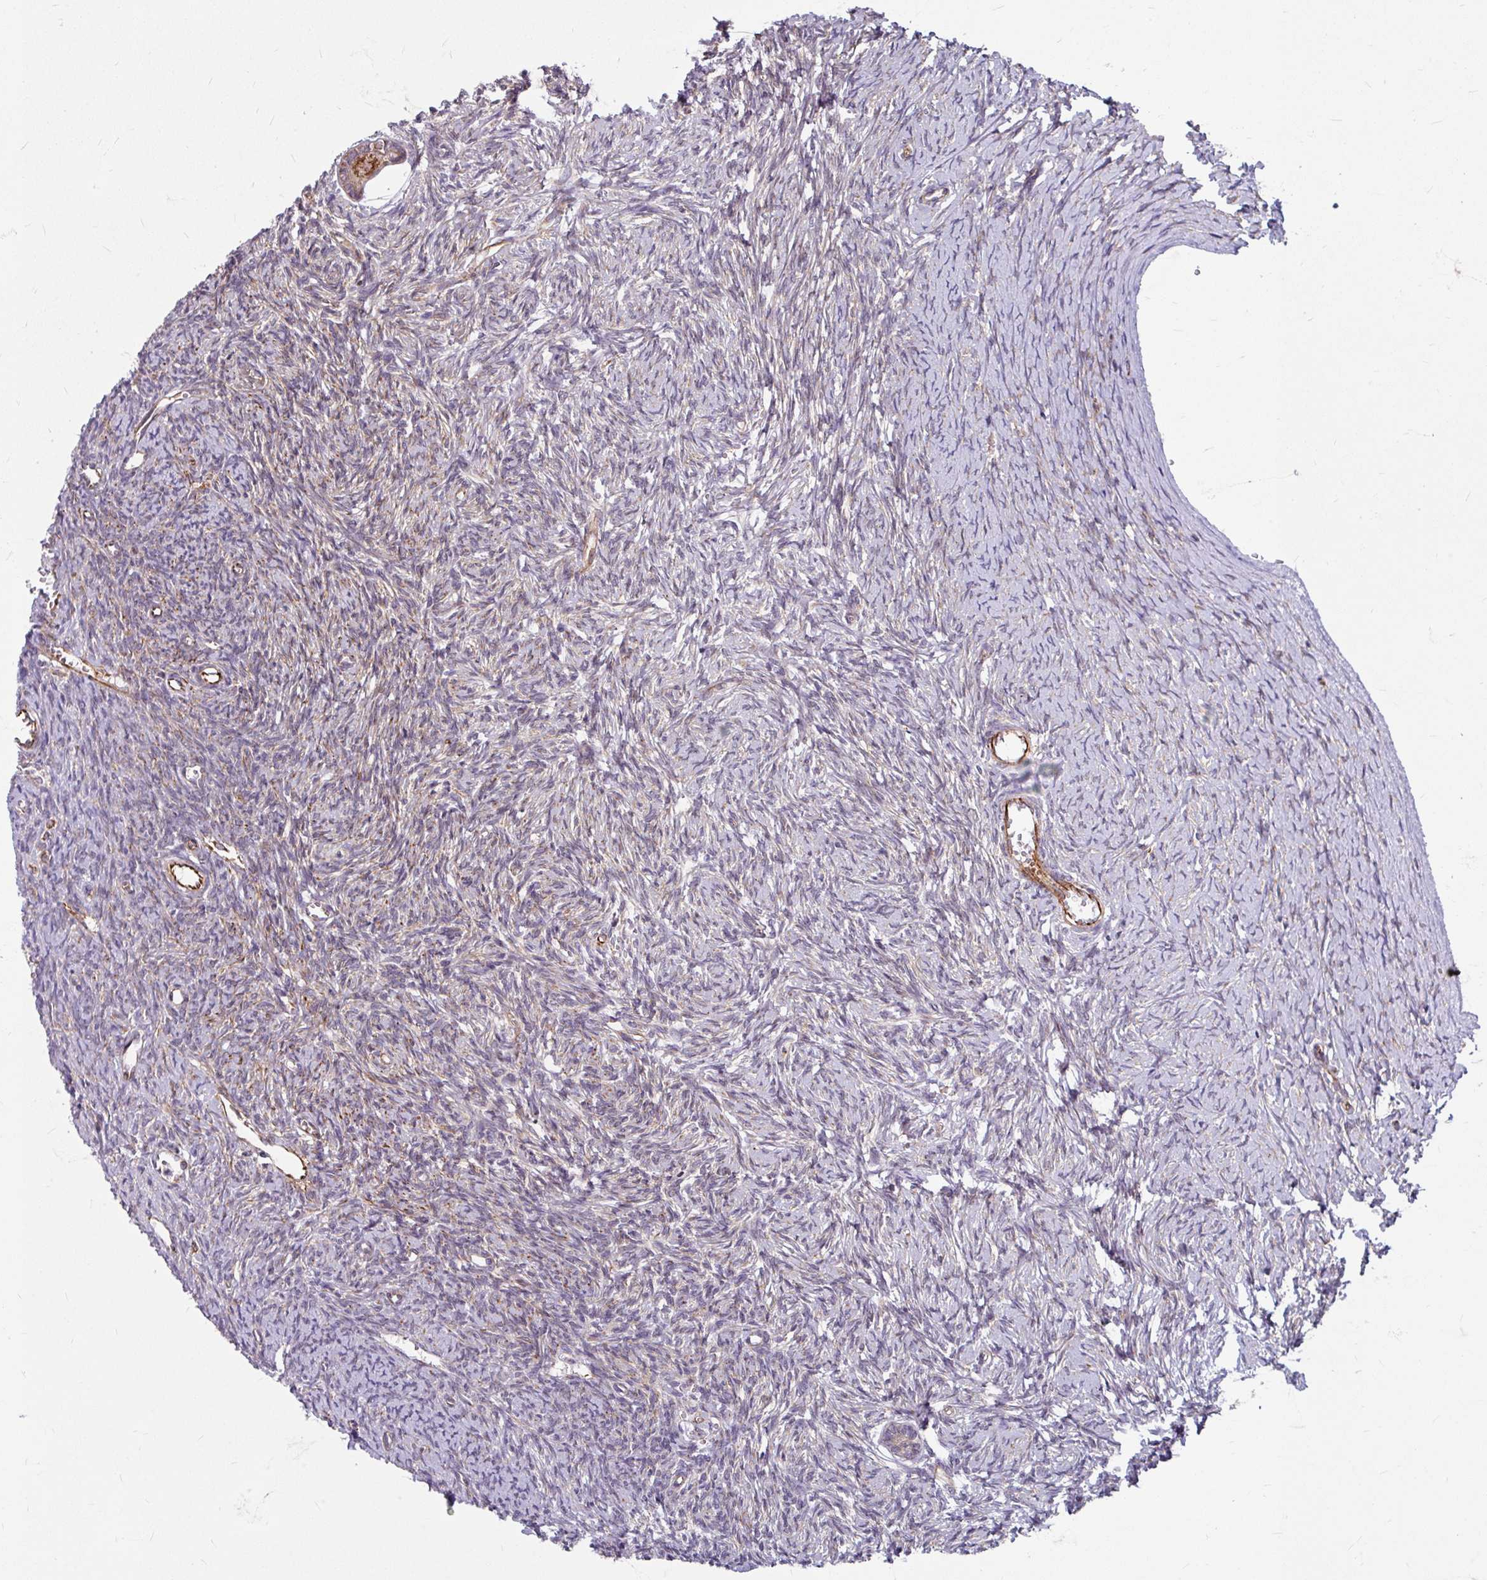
{"staining": {"intensity": "strong", "quantity": "25%-75%", "location": "cytoplasmic/membranous"}, "tissue": "ovary", "cell_type": "Follicle cells", "image_type": "normal", "snomed": [{"axis": "morphology", "description": "Normal tissue, NOS"}, {"axis": "topography", "description": "Ovary"}], "caption": "DAB immunohistochemical staining of benign ovary shows strong cytoplasmic/membranous protein staining in about 25%-75% of follicle cells.", "gene": "DAAM2", "patient": {"sex": "female", "age": 39}}